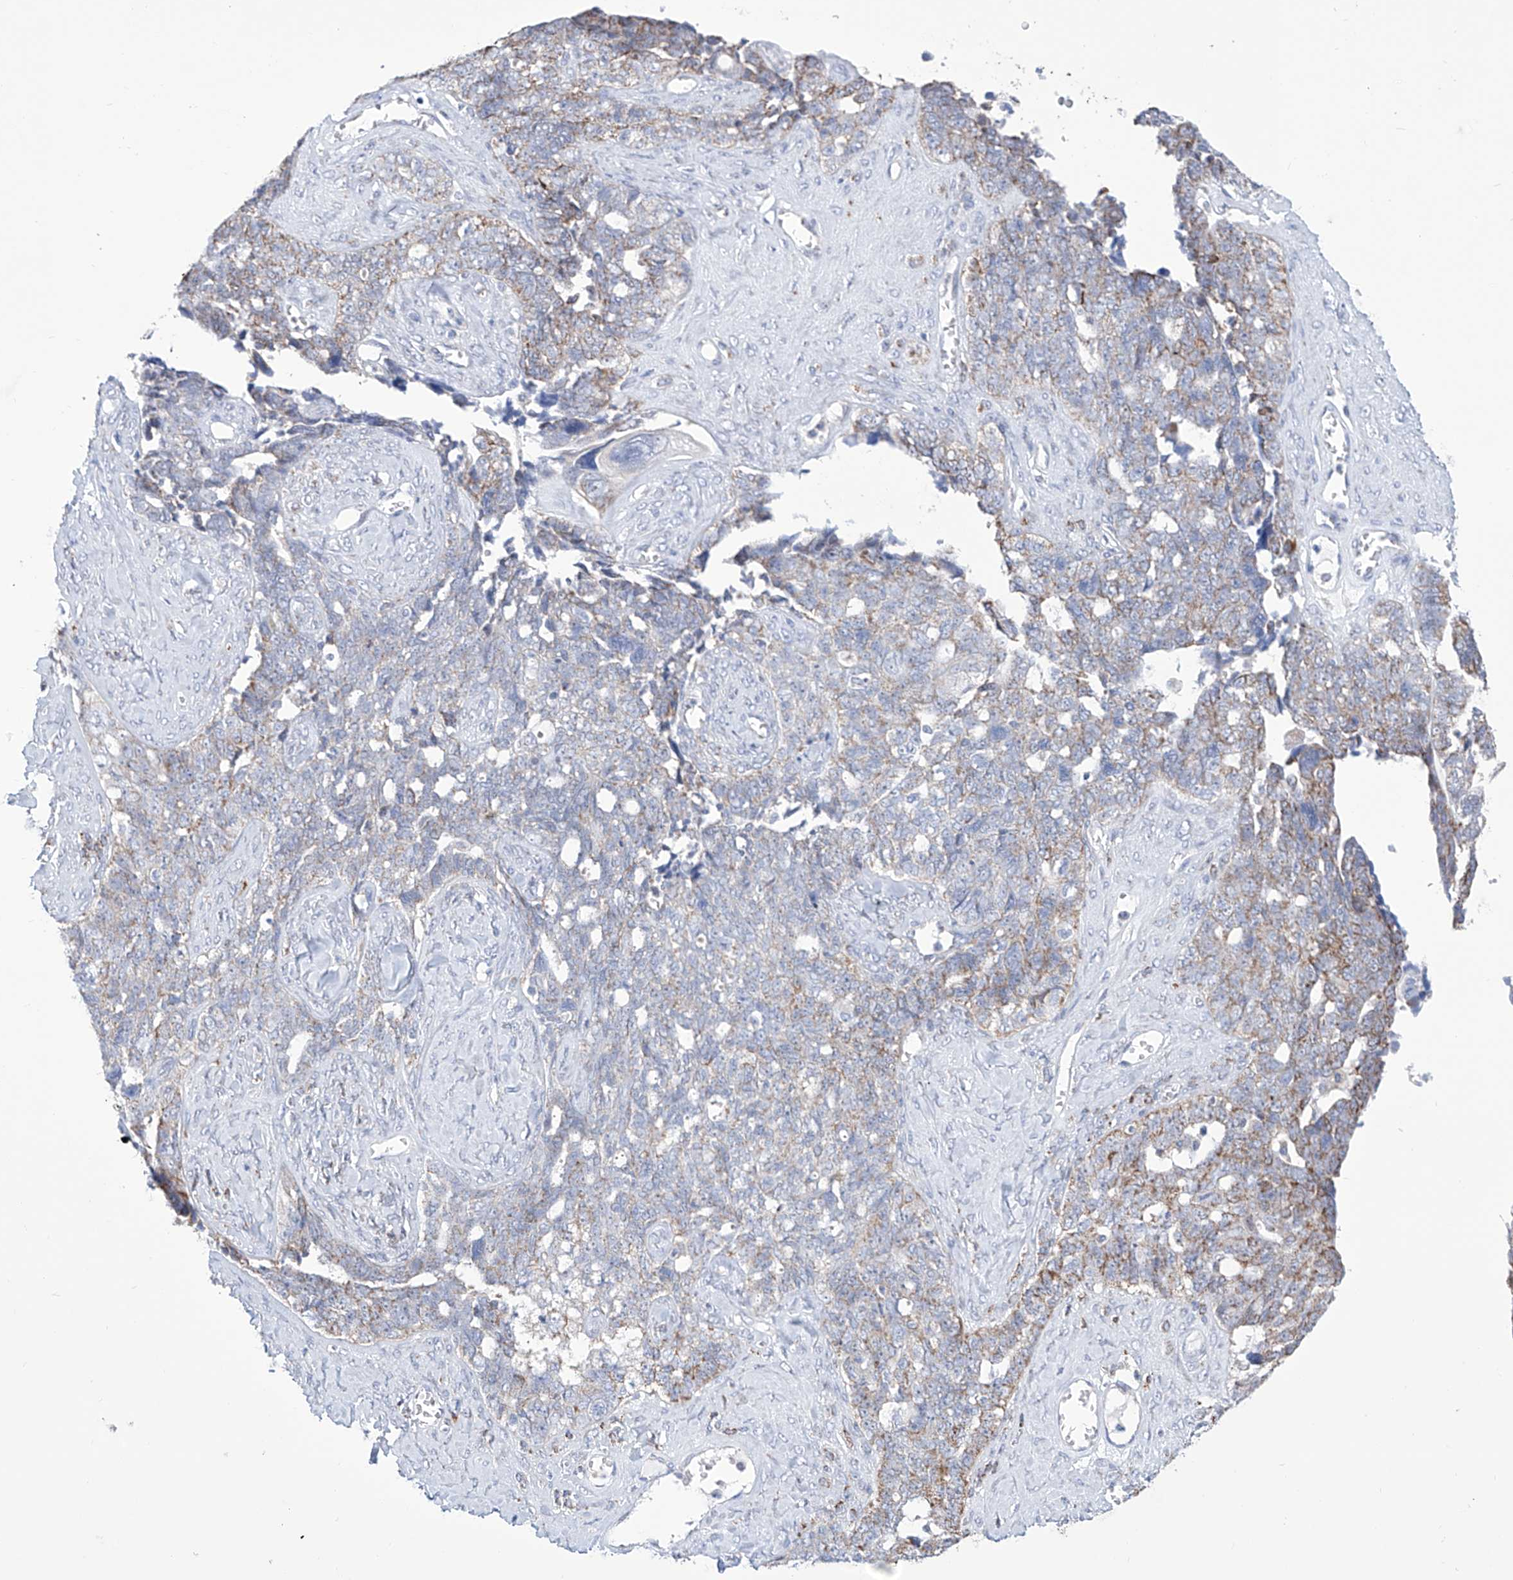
{"staining": {"intensity": "moderate", "quantity": "25%-75%", "location": "cytoplasmic/membranous"}, "tissue": "ovarian cancer", "cell_type": "Tumor cells", "image_type": "cancer", "snomed": [{"axis": "morphology", "description": "Cystadenocarcinoma, serous, NOS"}, {"axis": "topography", "description": "Ovary"}], "caption": "A photomicrograph of ovarian cancer (serous cystadenocarcinoma) stained for a protein exhibits moderate cytoplasmic/membranous brown staining in tumor cells.", "gene": "ALDH6A1", "patient": {"sex": "female", "age": 79}}